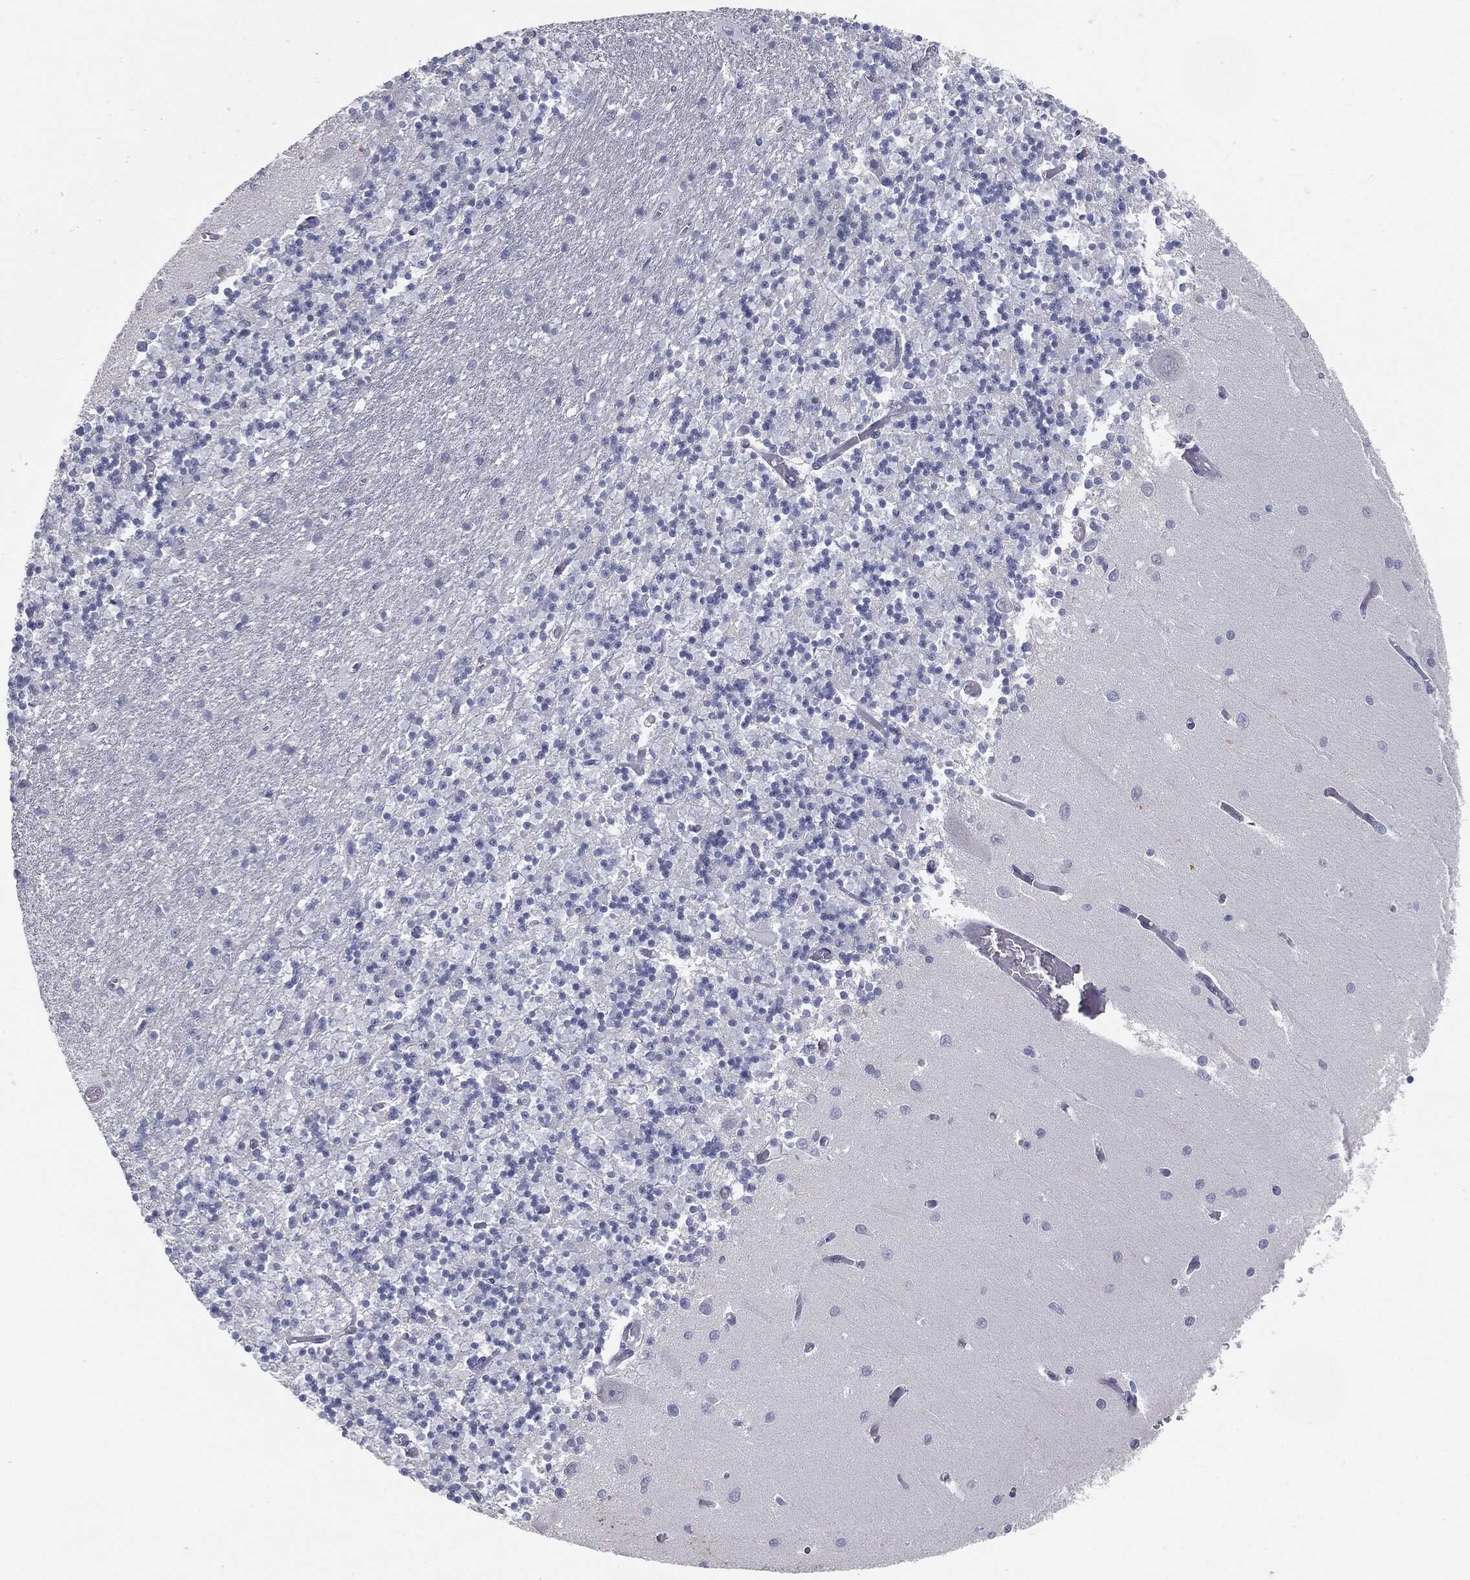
{"staining": {"intensity": "negative", "quantity": "none", "location": "none"}, "tissue": "cerebellum", "cell_type": "Cells in granular layer", "image_type": "normal", "snomed": [{"axis": "morphology", "description": "Normal tissue, NOS"}, {"axis": "topography", "description": "Cerebellum"}], "caption": "Histopathology image shows no protein staining in cells in granular layer of unremarkable cerebellum.", "gene": "CAV3", "patient": {"sex": "female", "age": 64}}